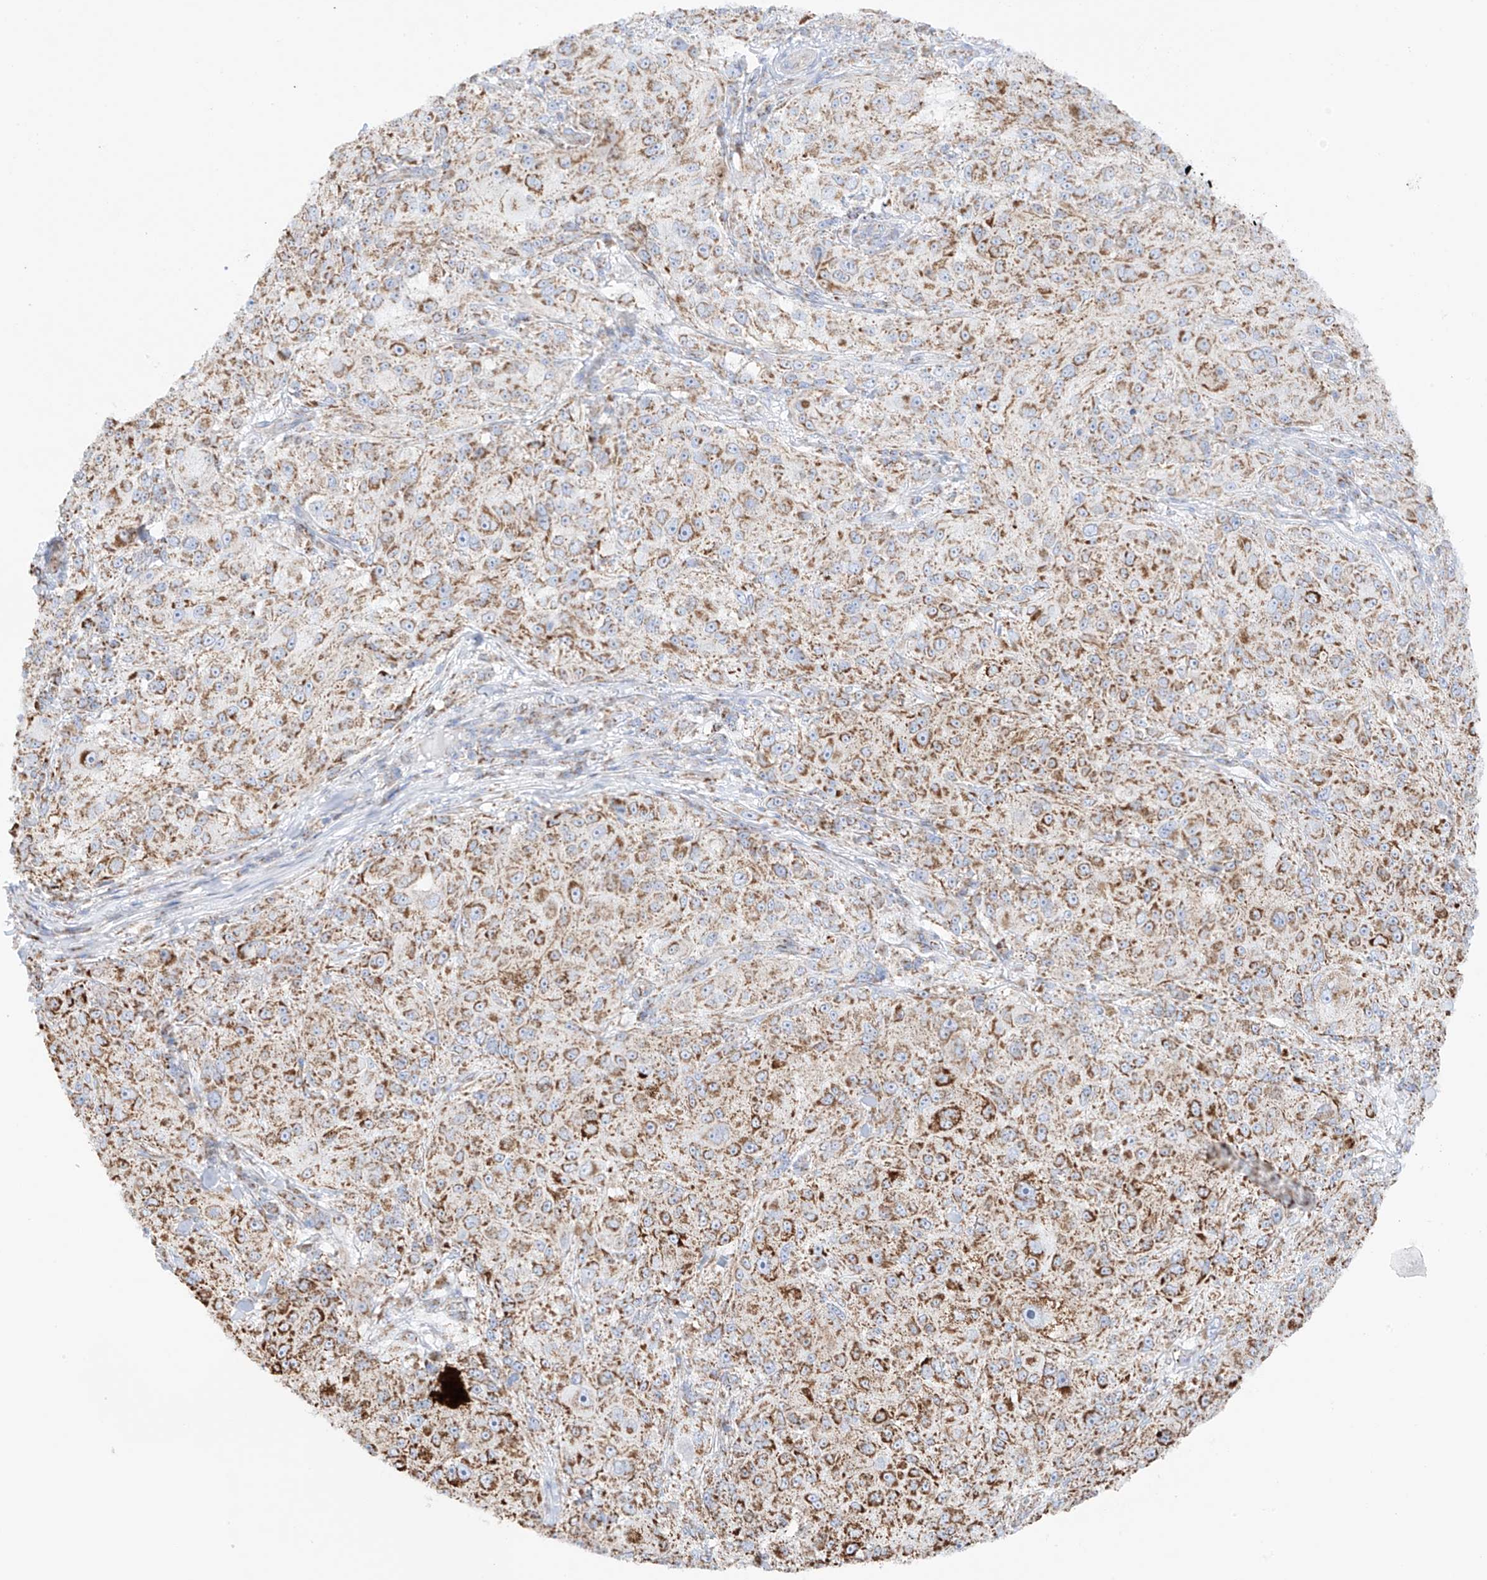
{"staining": {"intensity": "moderate", "quantity": ">75%", "location": "cytoplasmic/membranous"}, "tissue": "melanoma", "cell_type": "Tumor cells", "image_type": "cancer", "snomed": [{"axis": "morphology", "description": "Necrosis, NOS"}, {"axis": "morphology", "description": "Malignant melanoma, NOS"}, {"axis": "topography", "description": "Skin"}], "caption": "An image showing moderate cytoplasmic/membranous positivity in approximately >75% of tumor cells in malignant melanoma, as visualized by brown immunohistochemical staining.", "gene": "XKR3", "patient": {"sex": "female", "age": 87}}